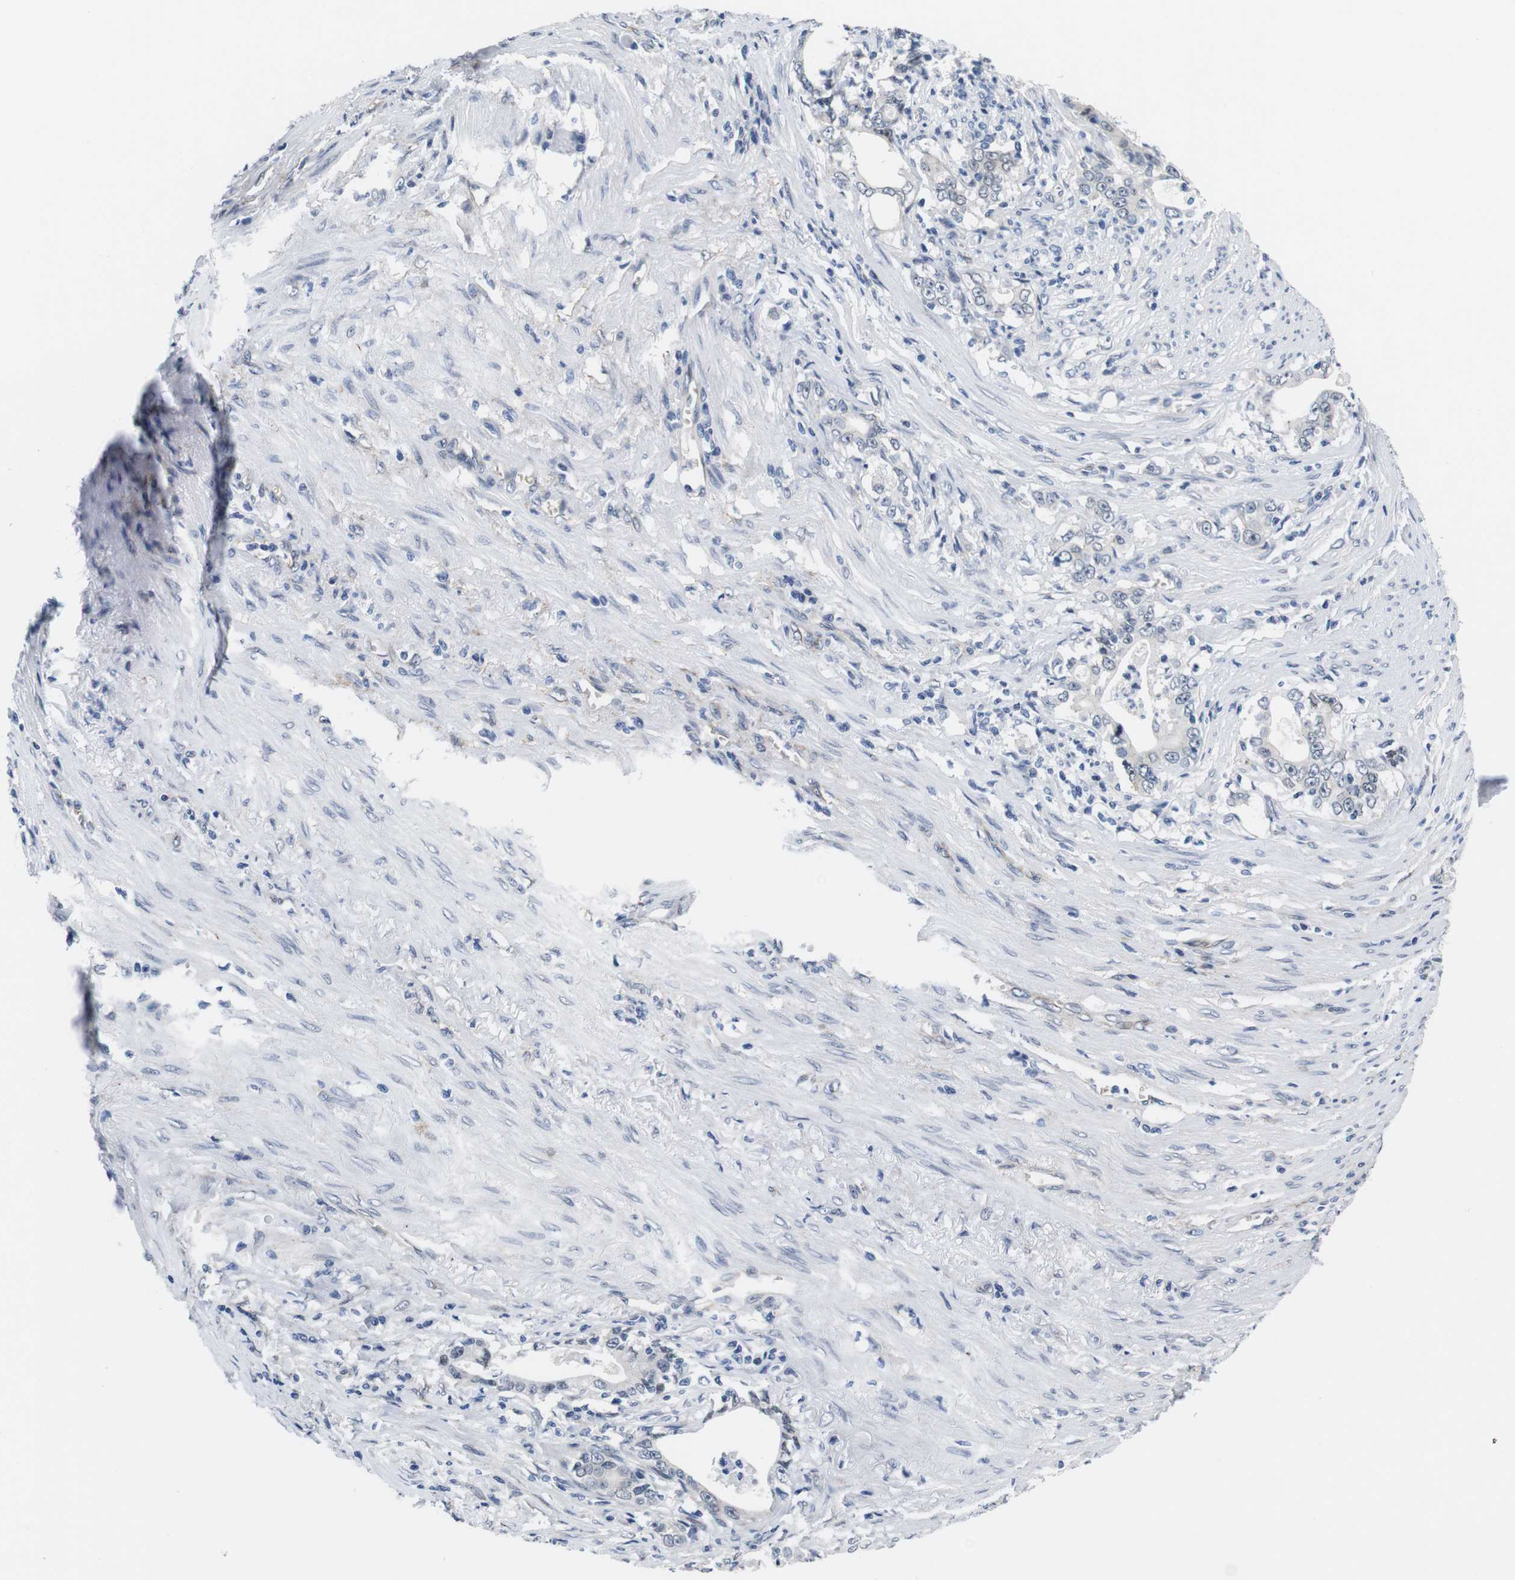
{"staining": {"intensity": "negative", "quantity": "none", "location": "none"}, "tissue": "stomach cancer", "cell_type": "Tumor cells", "image_type": "cancer", "snomed": [{"axis": "morphology", "description": "Adenocarcinoma, NOS"}, {"axis": "topography", "description": "Stomach, lower"}], "caption": "DAB (3,3'-diaminobenzidine) immunohistochemical staining of stomach cancer demonstrates no significant staining in tumor cells.", "gene": "SOCS3", "patient": {"sex": "female", "age": 72}}